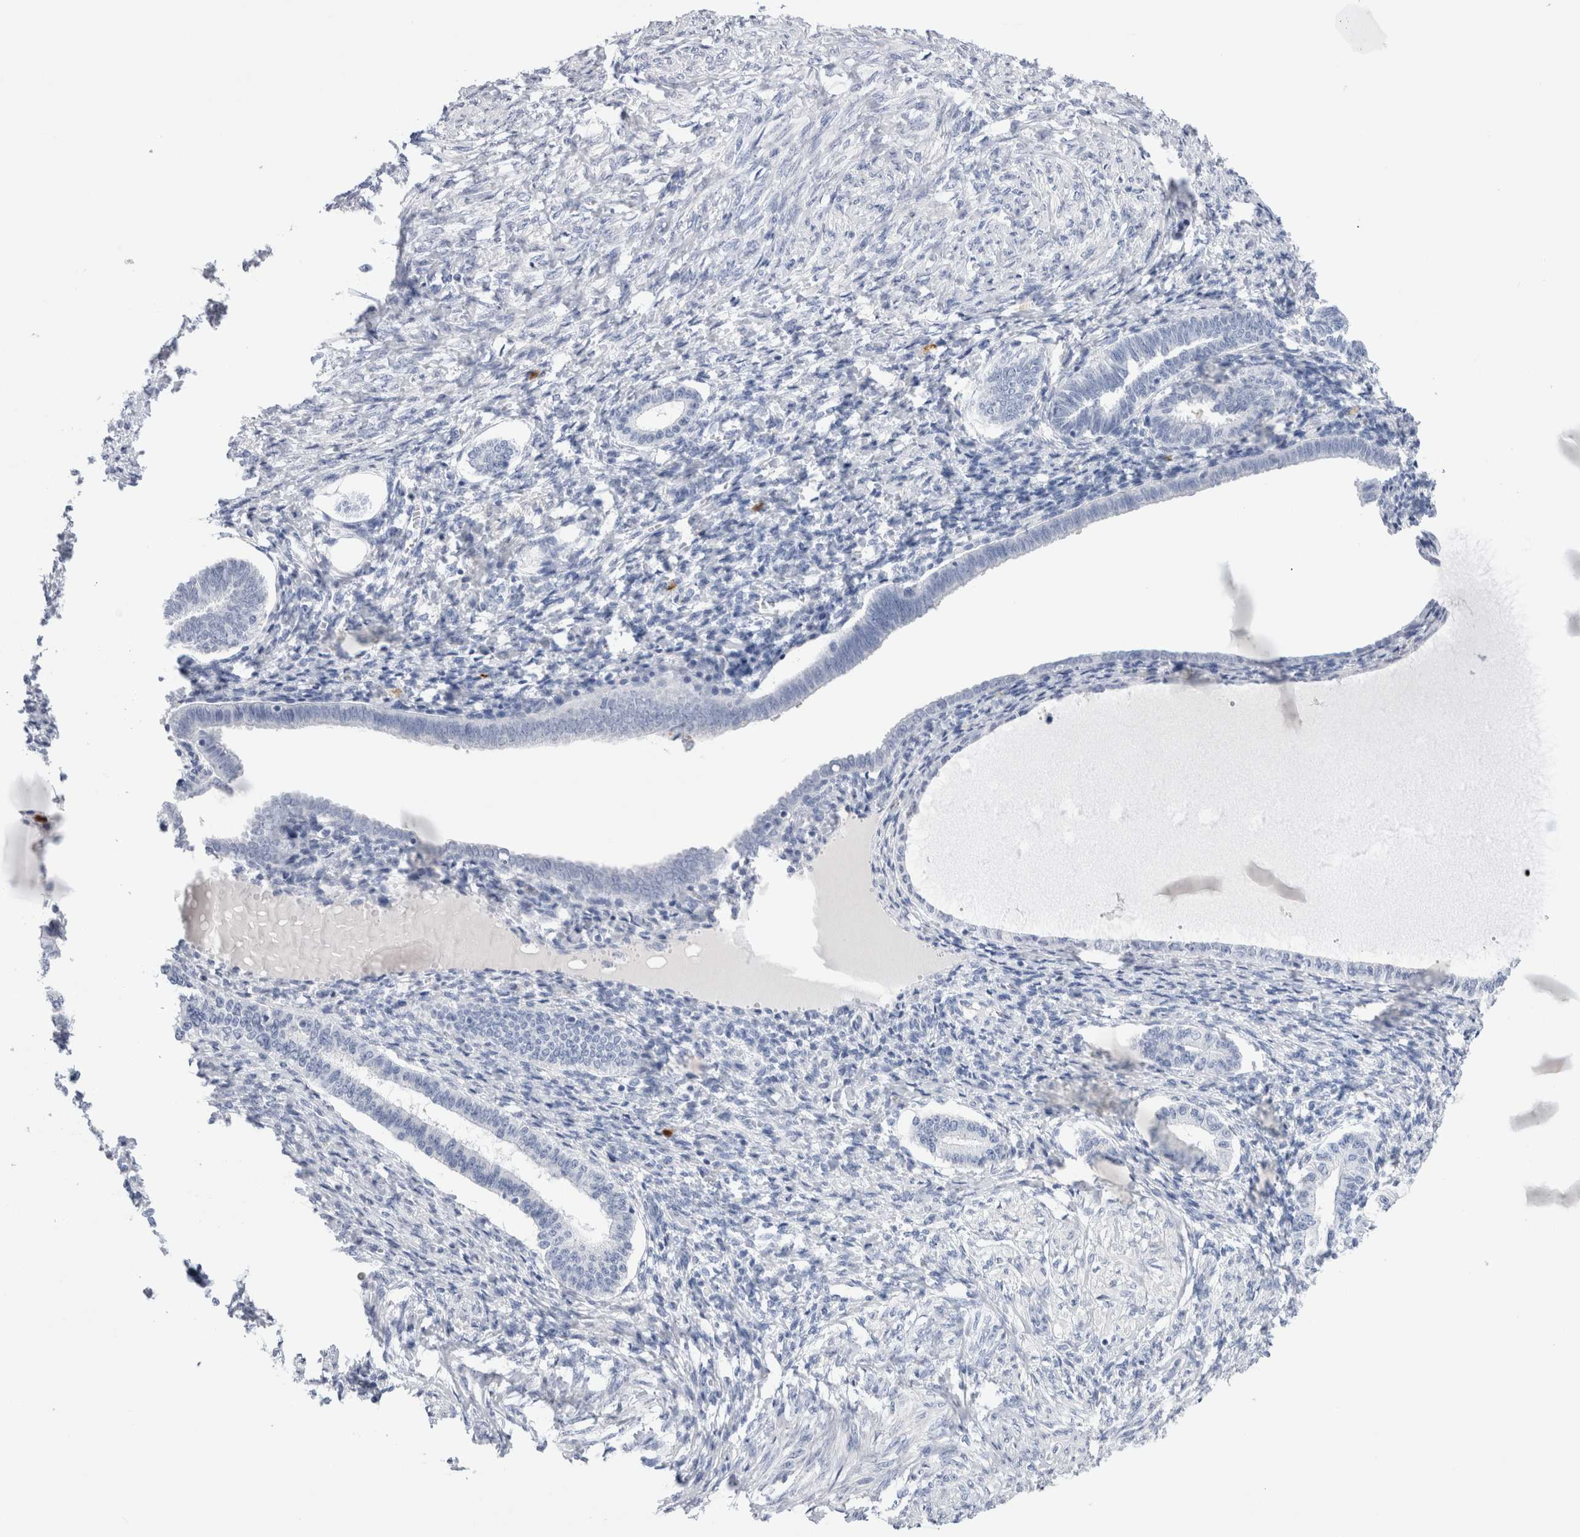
{"staining": {"intensity": "negative", "quantity": "none", "location": "none"}, "tissue": "endometrium", "cell_type": "Cells in endometrial stroma", "image_type": "normal", "snomed": [{"axis": "morphology", "description": "Normal tissue, NOS"}, {"axis": "topography", "description": "Endometrium"}], "caption": "There is no significant expression in cells in endometrial stroma of endometrium. The staining was performed using DAB to visualize the protein expression in brown, while the nuclei were stained in blue with hematoxylin (Magnification: 20x).", "gene": "SLC10A5", "patient": {"sex": "female", "age": 77}}